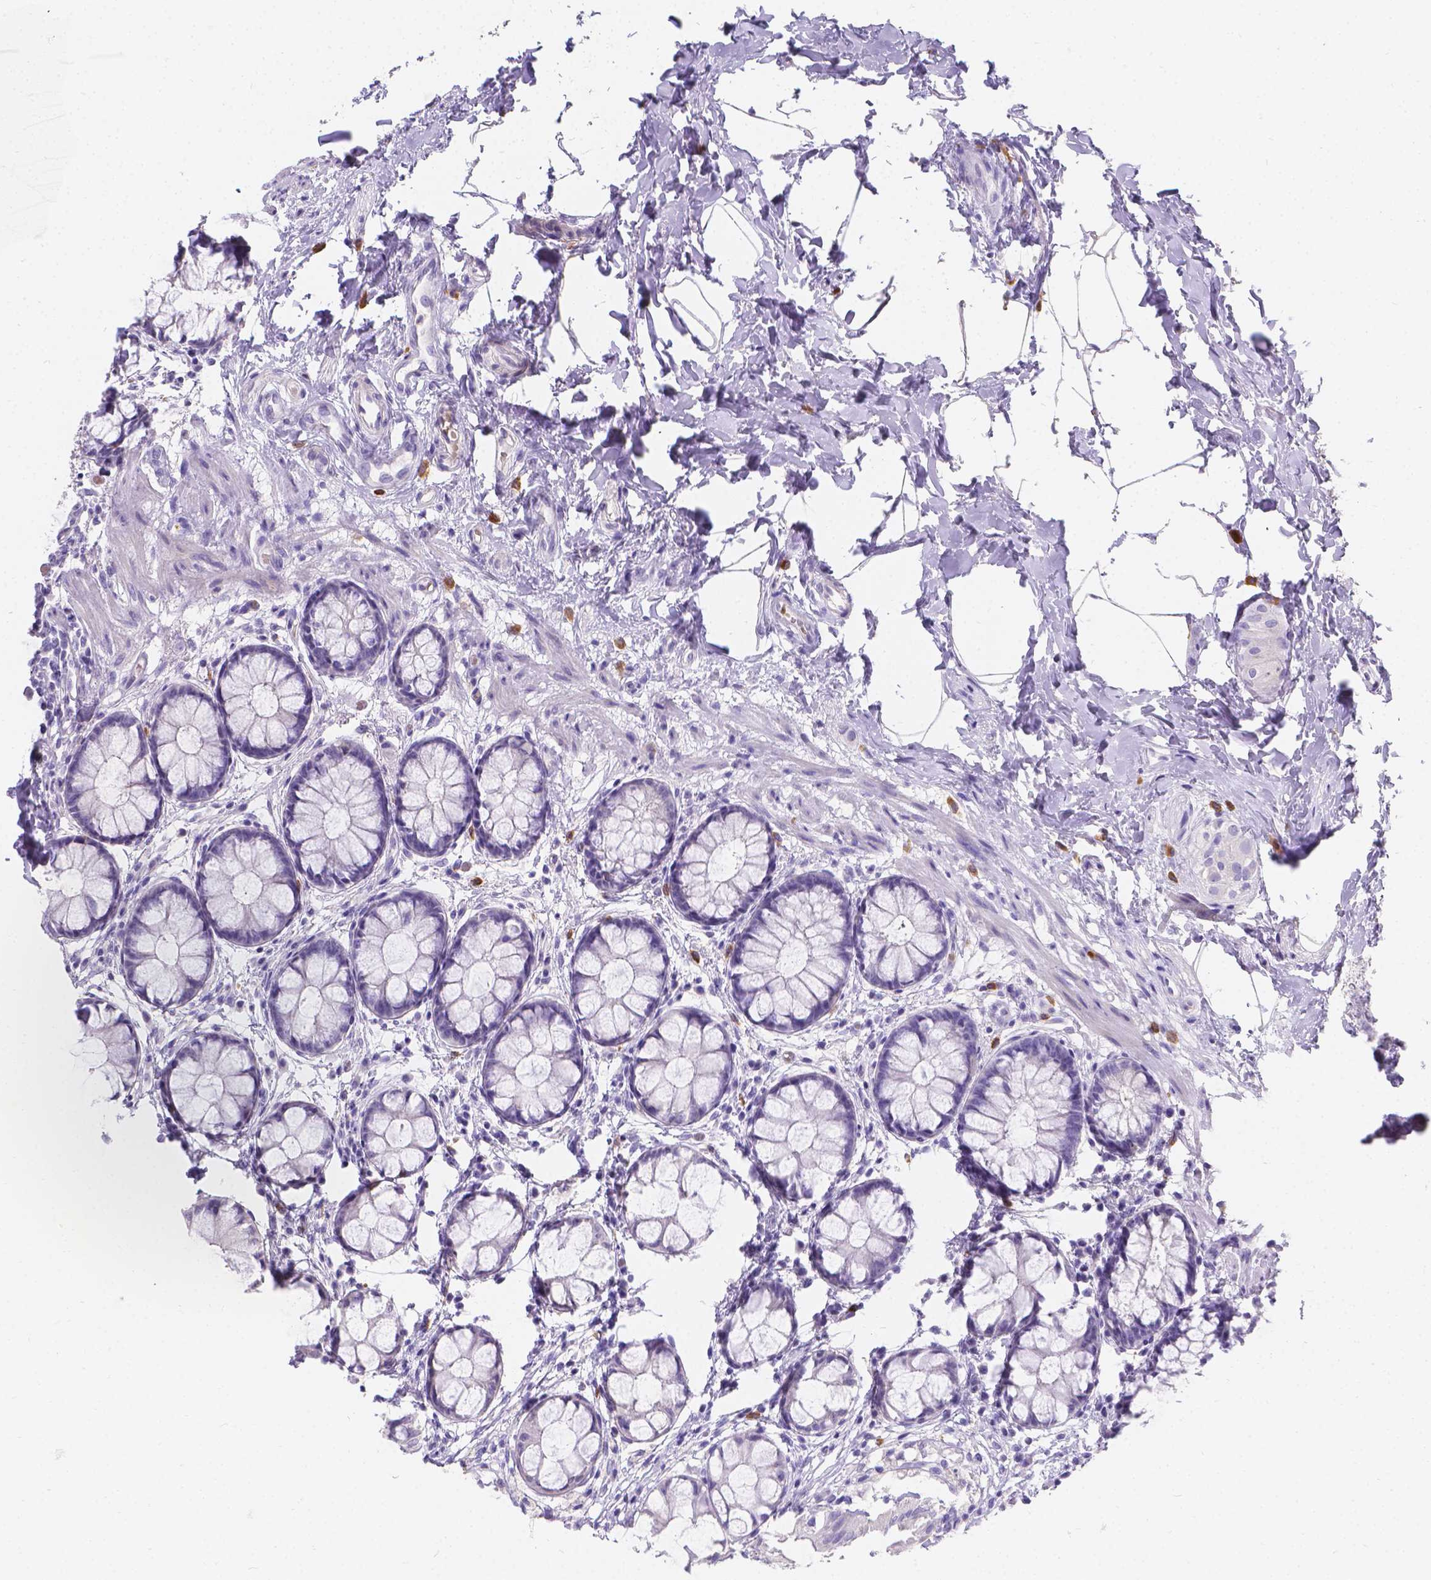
{"staining": {"intensity": "negative", "quantity": "none", "location": "none"}, "tissue": "rectum", "cell_type": "Glandular cells", "image_type": "normal", "snomed": [{"axis": "morphology", "description": "Normal tissue, NOS"}, {"axis": "topography", "description": "Rectum"}], "caption": "Immunohistochemistry of benign rectum reveals no expression in glandular cells. (Stains: DAB immunohistochemistry with hematoxylin counter stain, Microscopy: brightfield microscopy at high magnification).", "gene": "GNRHR", "patient": {"sex": "female", "age": 62}}